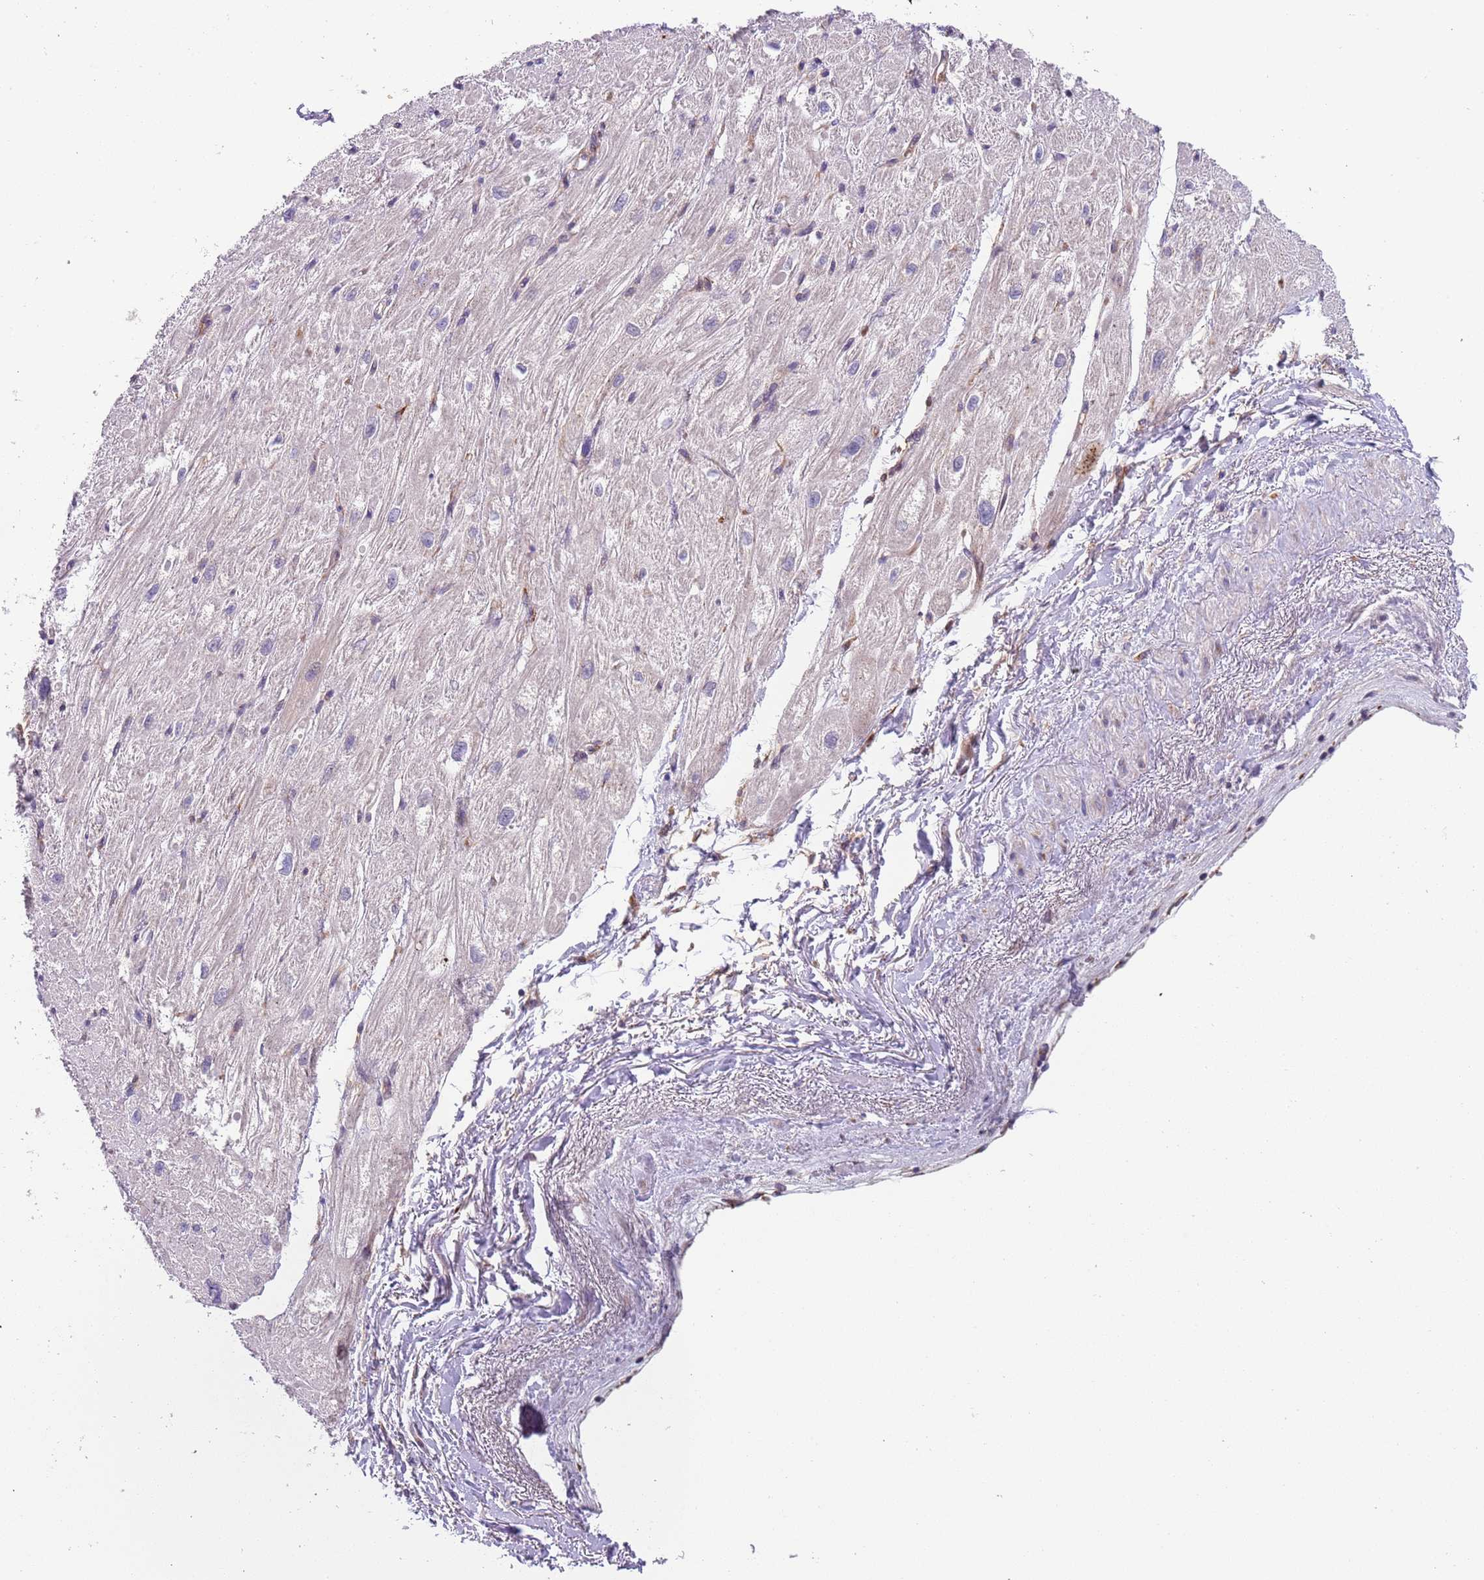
{"staining": {"intensity": "negative", "quantity": "none", "location": "none"}, "tissue": "heart muscle", "cell_type": "Cardiomyocytes", "image_type": "normal", "snomed": [{"axis": "morphology", "description": "Normal tissue, NOS"}, {"axis": "topography", "description": "Heart"}], "caption": "This micrograph is of normal heart muscle stained with IHC to label a protein in brown with the nuclei are counter-stained blue. There is no expression in cardiomyocytes. Brightfield microscopy of IHC stained with DAB (3,3'-diaminobenzidine) (brown) and hematoxylin (blue), captured at high magnification.", "gene": "VWCE", "patient": {"sex": "male", "age": 65}}